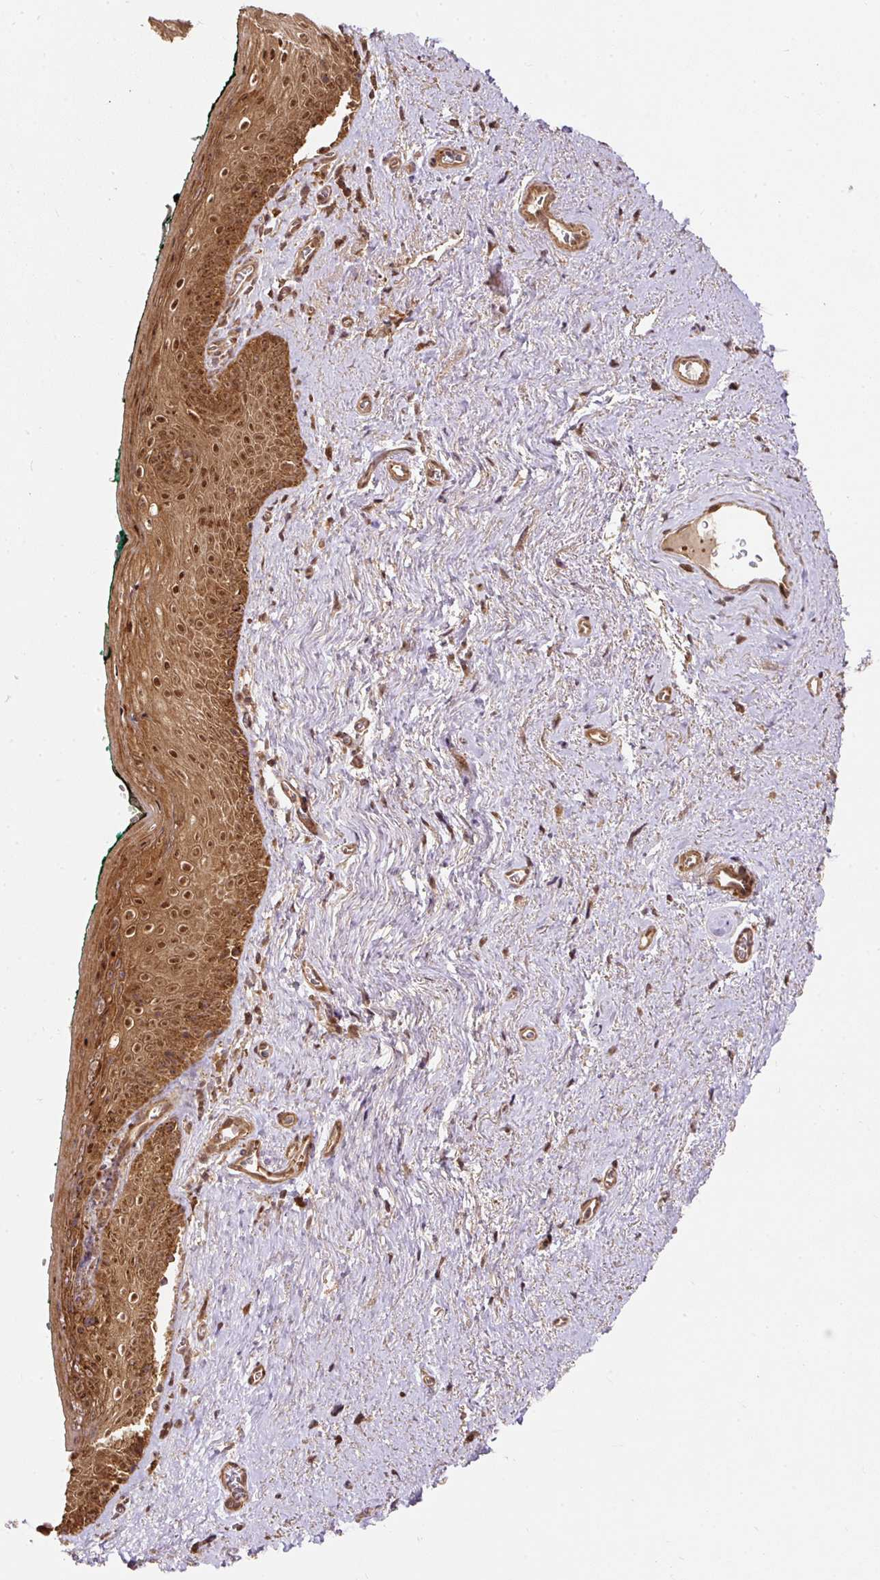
{"staining": {"intensity": "strong", "quantity": ">75%", "location": "cytoplasmic/membranous,nuclear"}, "tissue": "vagina", "cell_type": "Squamous epithelial cells", "image_type": "normal", "snomed": [{"axis": "morphology", "description": "Normal tissue, NOS"}, {"axis": "topography", "description": "Vulva"}, {"axis": "topography", "description": "Vagina"}, {"axis": "topography", "description": "Peripheral nerve tissue"}], "caption": "A brown stain highlights strong cytoplasmic/membranous,nuclear staining of a protein in squamous epithelial cells of unremarkable human vagina. The staining was performed using DAB, with brown indicating positive protein expression. Nuclei are stained blue with hematoxylin.", "gene": "PSMD1", "patient": {"sex": "female", "age": 66}}